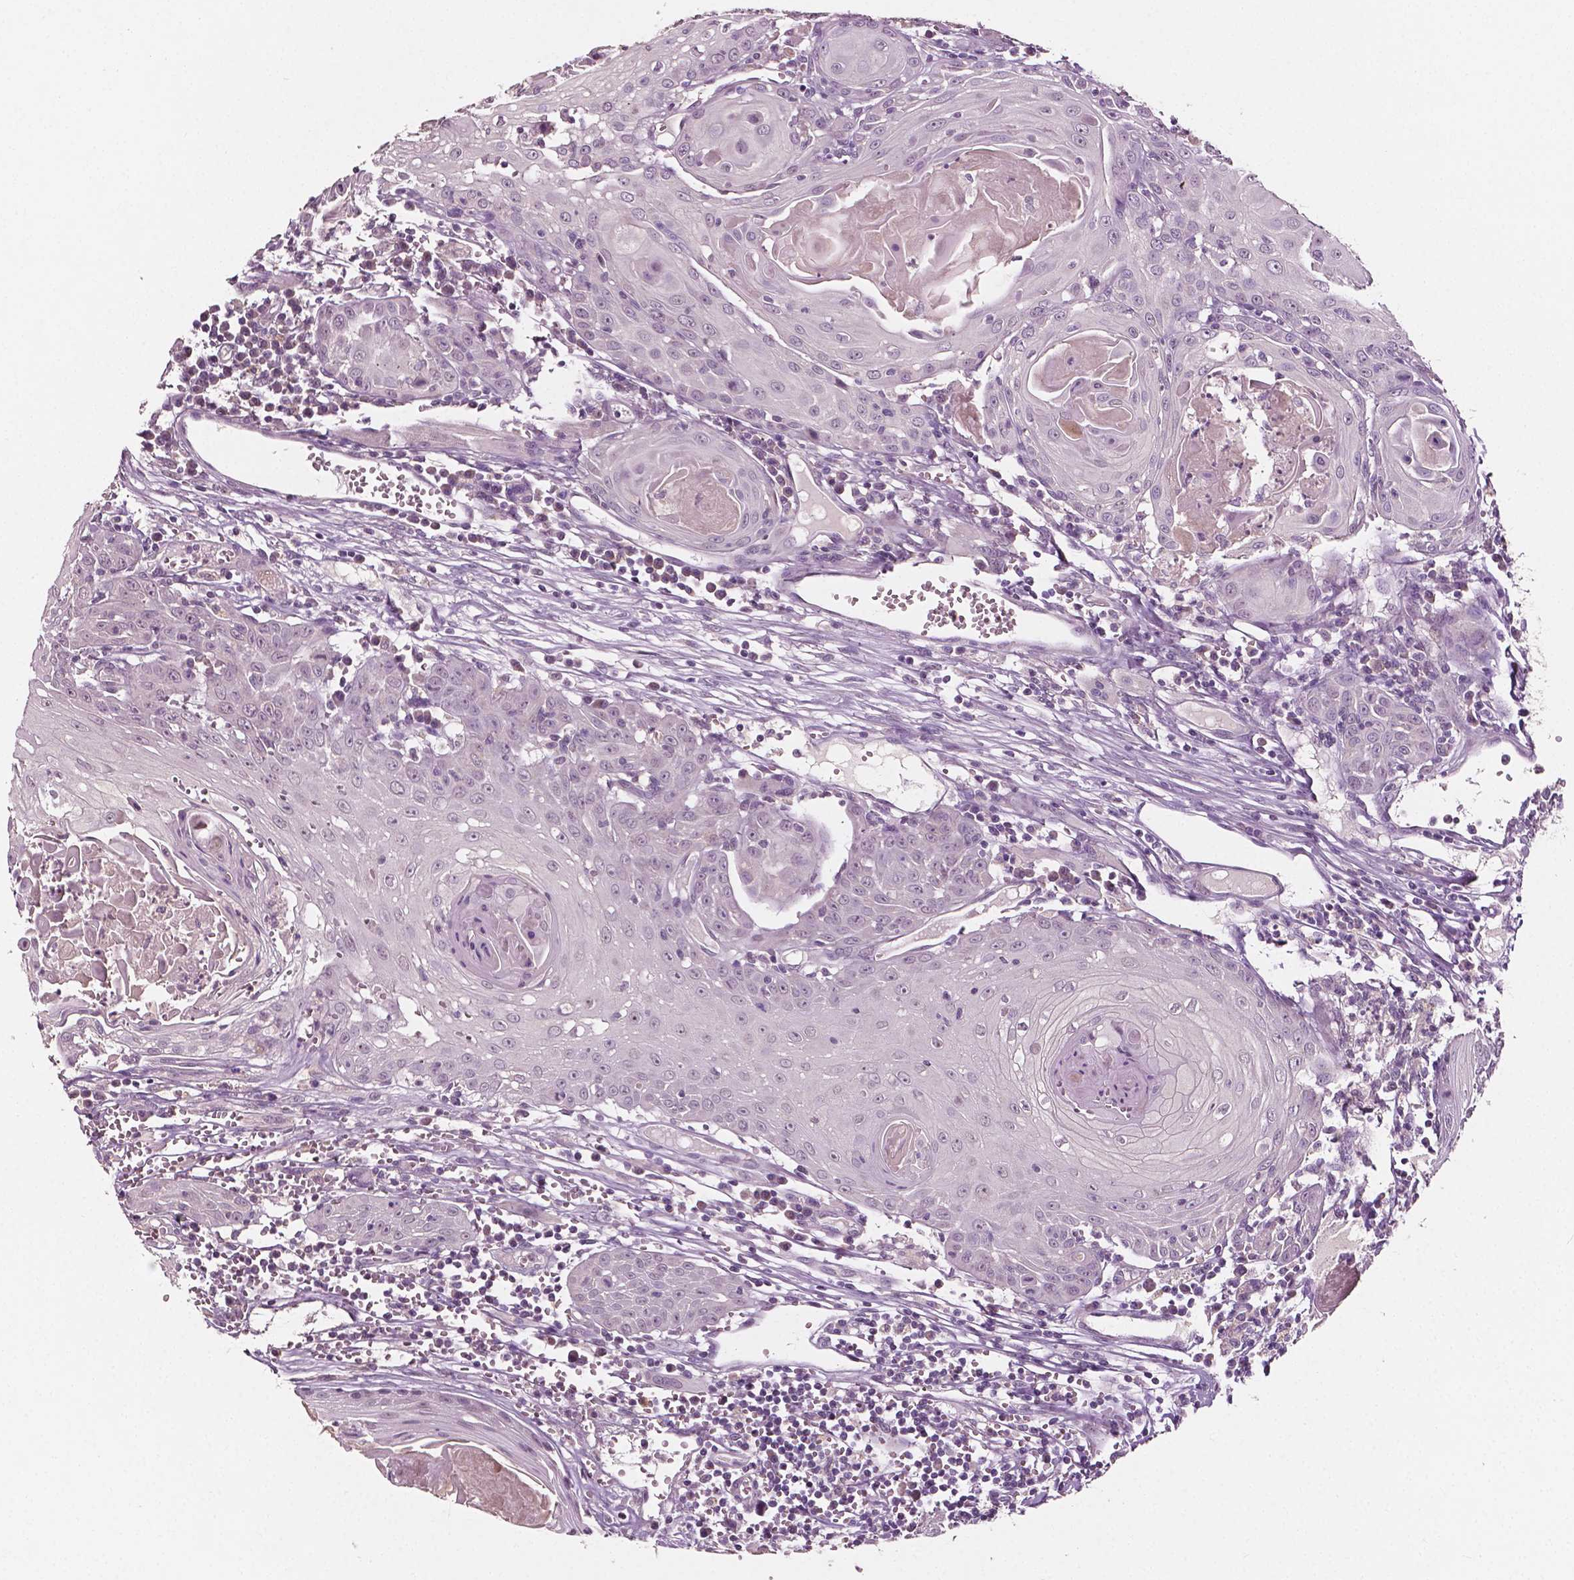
{"staining": {"intensity": "negative", "quantity": "none", "location": "none"}, "tissue": "head and neck cancer", "cell_type": "Tumor cells", "image_type": "cancer", "snomed": [{"axis": "morphology", "description": "Squamous cell carcinoma, NOS"}, {"axis": "topography", "description": "Head-Neck"}], "caption": "DAB (3,3'-diaminobenzidine) immunohistochemical staining of squamous cell carcinoma (head and neck) displays no significant expression in tumor cells.", "gene": "PLA2R1", "patient": {"sex": "female", "age": 80}}